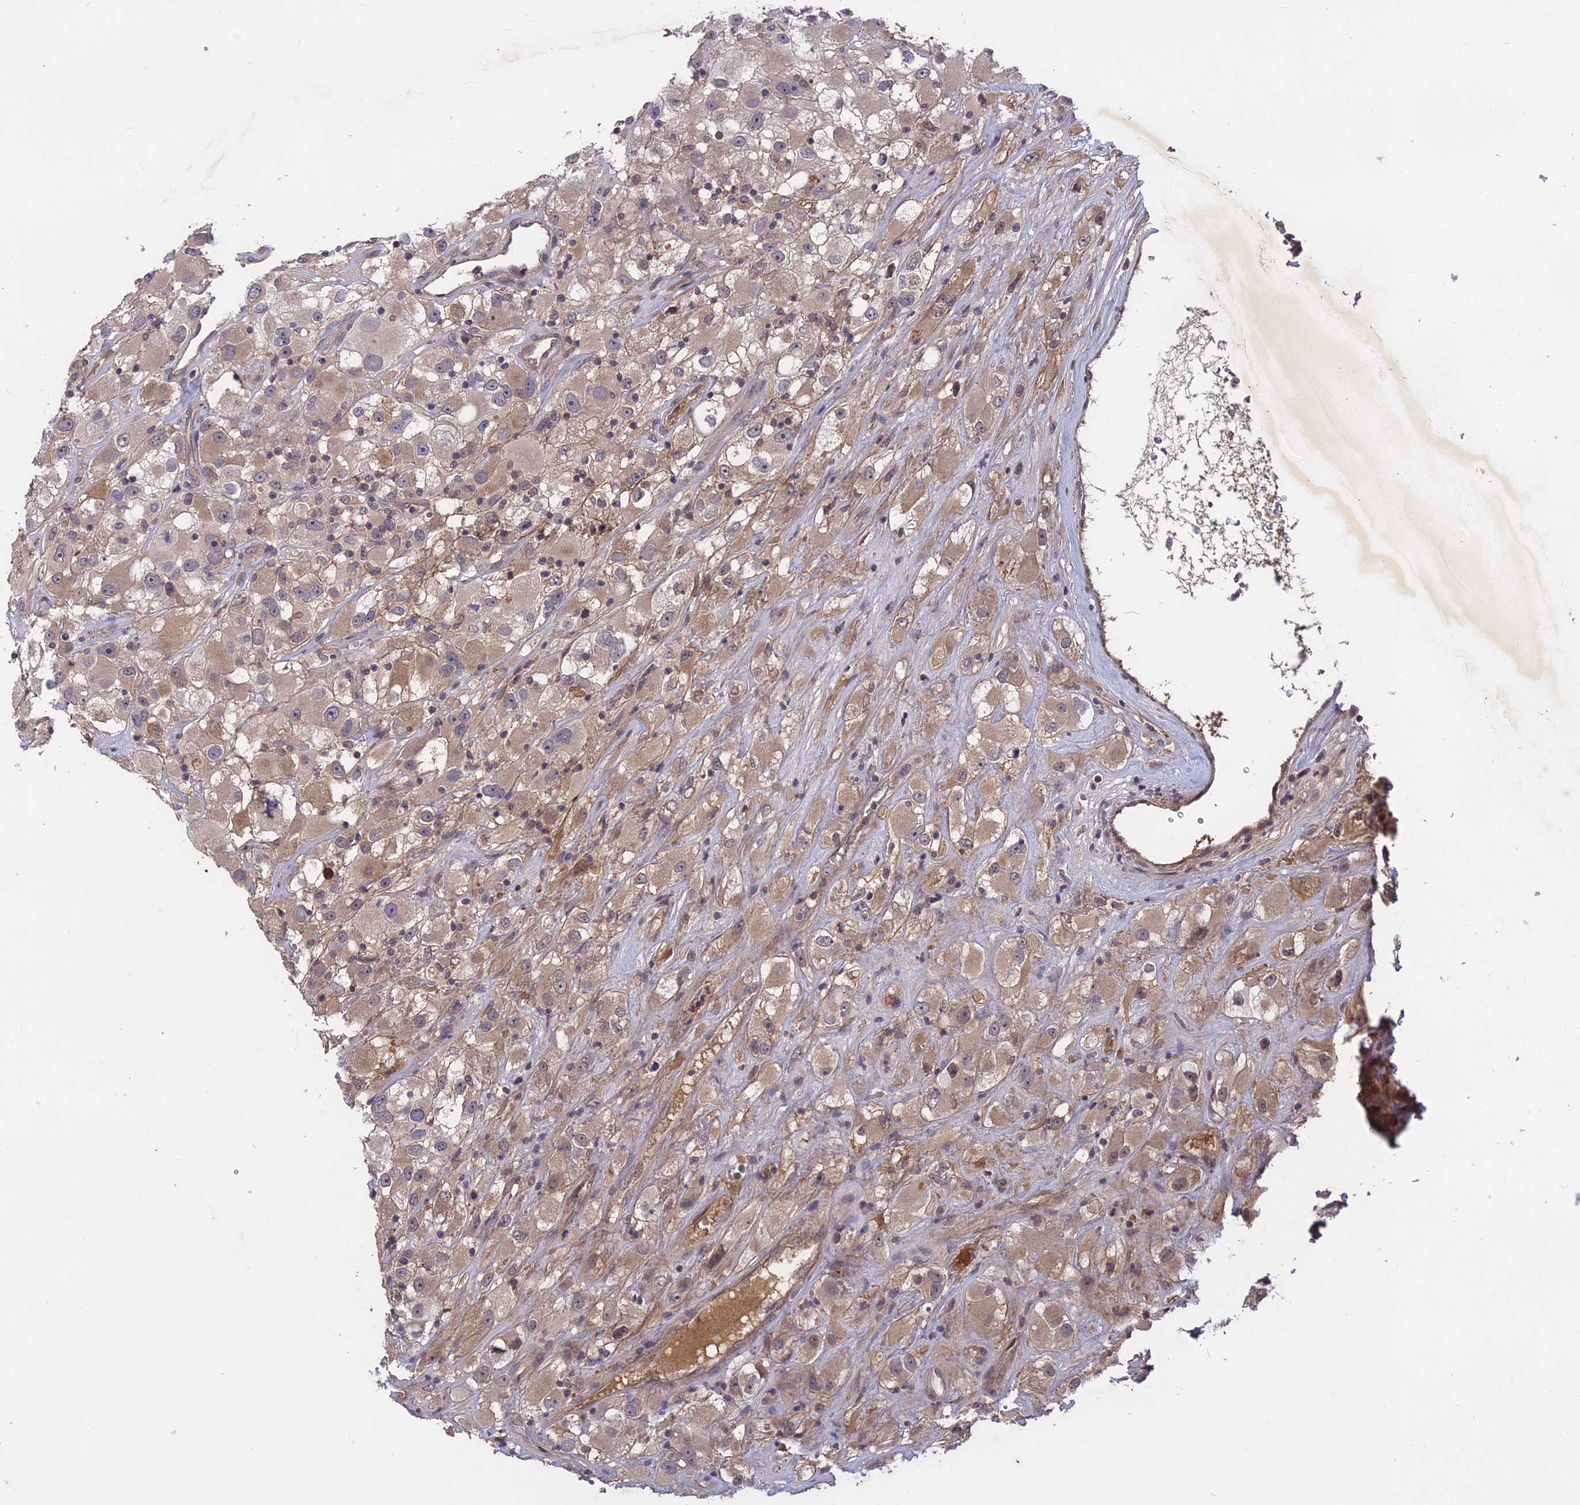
{"staining": {"intensity": "moderate", "quantity": ">75%", "location": "cytoplasmic/membranous"}, "tissue": "renal cancer", "cell_type": "Tumor cells", "image_type": "cancer", "snomed": [{"axis": "morphology", "description": "Adenocarcinoma, NOS"}, {"axis": "topography", "description": "Kidney"}], "caption": "A micrograph of human renal cancer stained for a protein demonstrates moderate cytoplasmic/membranous brown staining in tumor cells.", "gene": "ADO", "patient": {"sex": "female", "age": 52}}